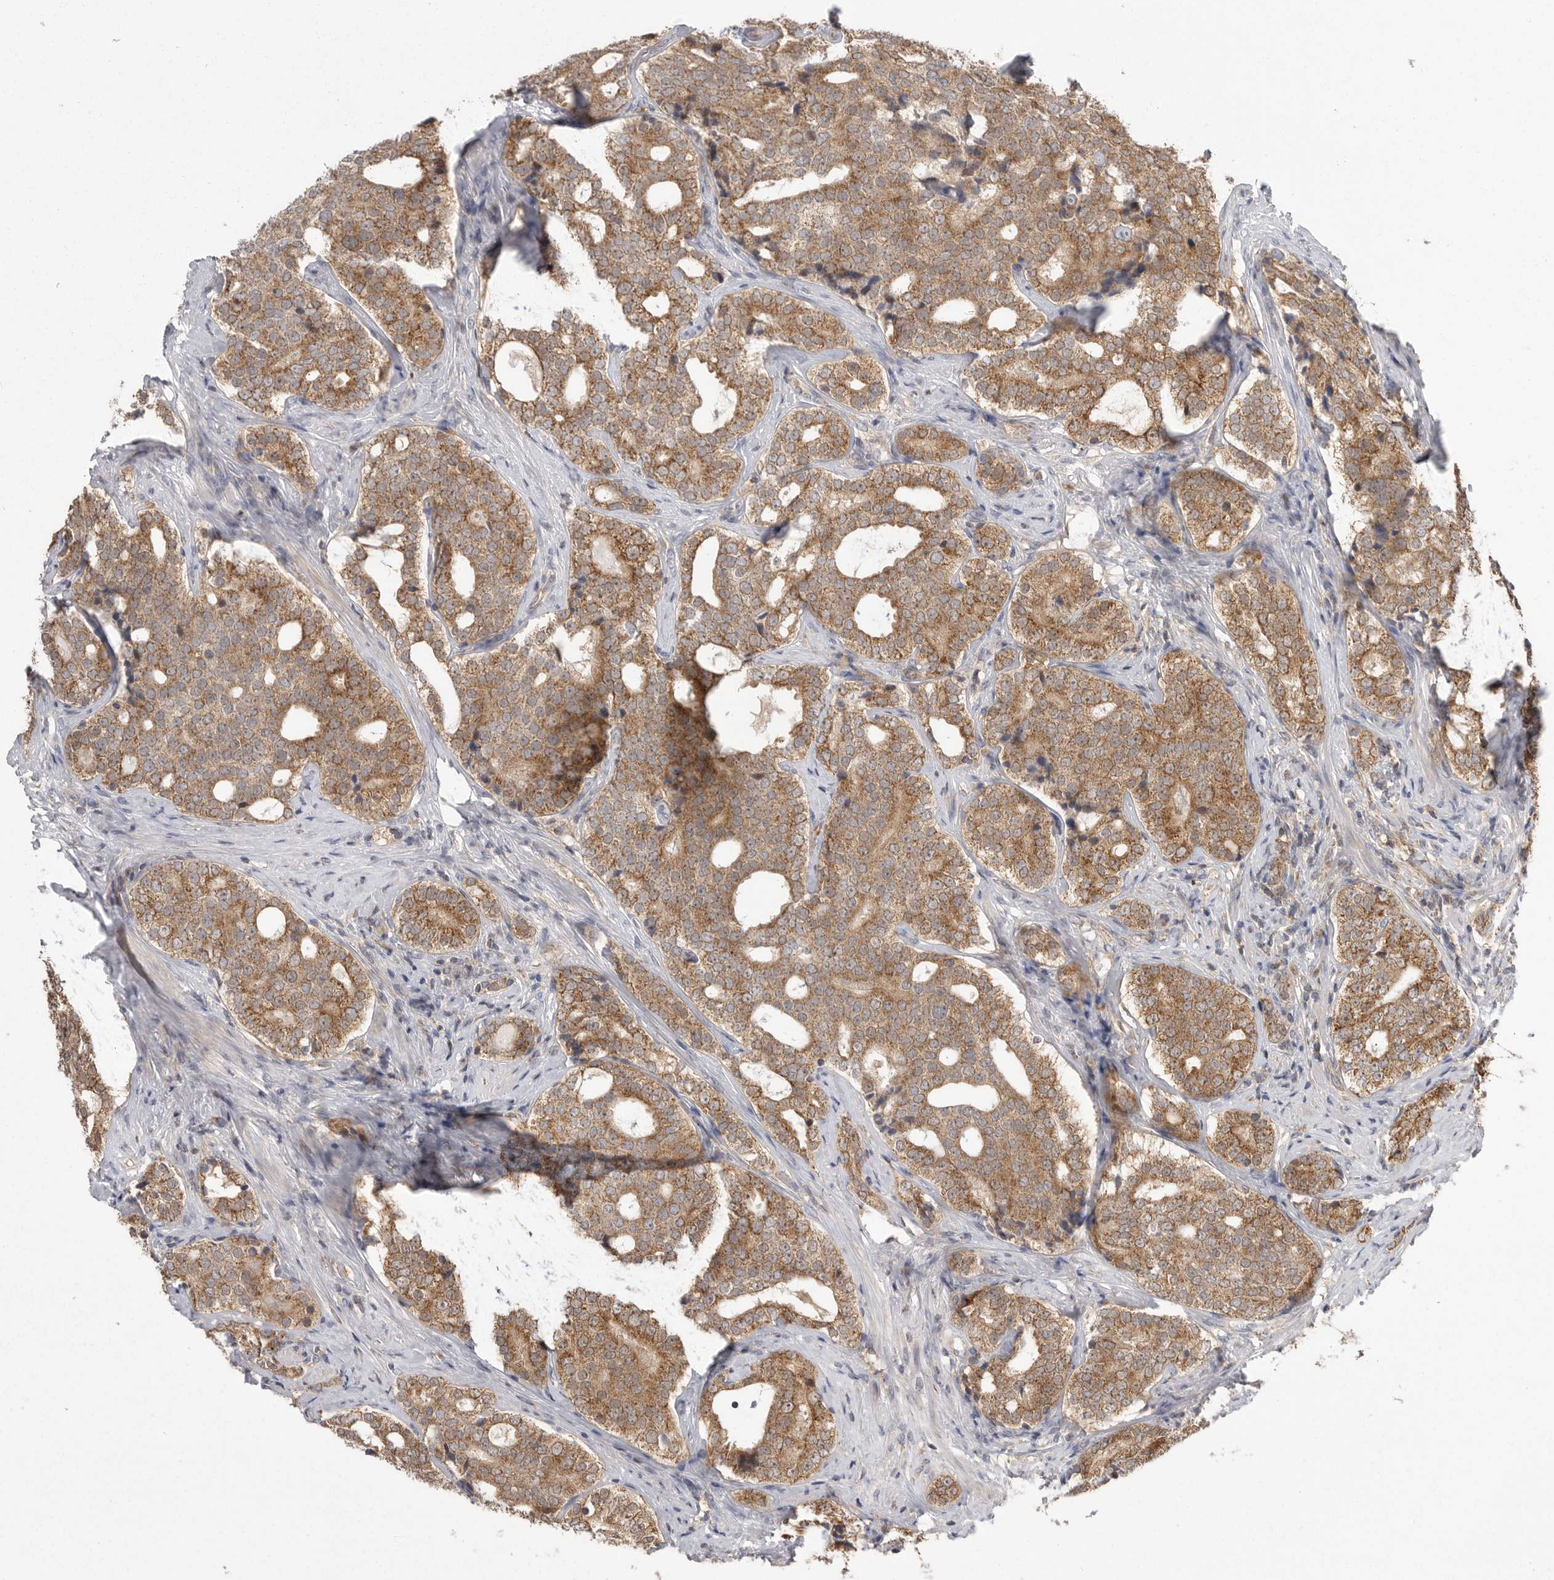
{"staining": {"intensity": "moderate", "quantity": ">75%", "location": "cytoplasmic/membranous"}, "tissue": "prostate cancer", "cell_type": "Tumor cells", "image_type": "cancer", "snomed": [{"axis": "morphology", "description": "Adenocarcinoma, High grade"}, {"axis": "topography", "description": "Prostate"}], "caption": "Tumor cells demonstrate medium levels of moderate cytoplasmic/membranous expression in approximately >75% of cells in human prostate cancer.", "gene": "KYAT3", "patient": {"sex": "male", "age": 56}}